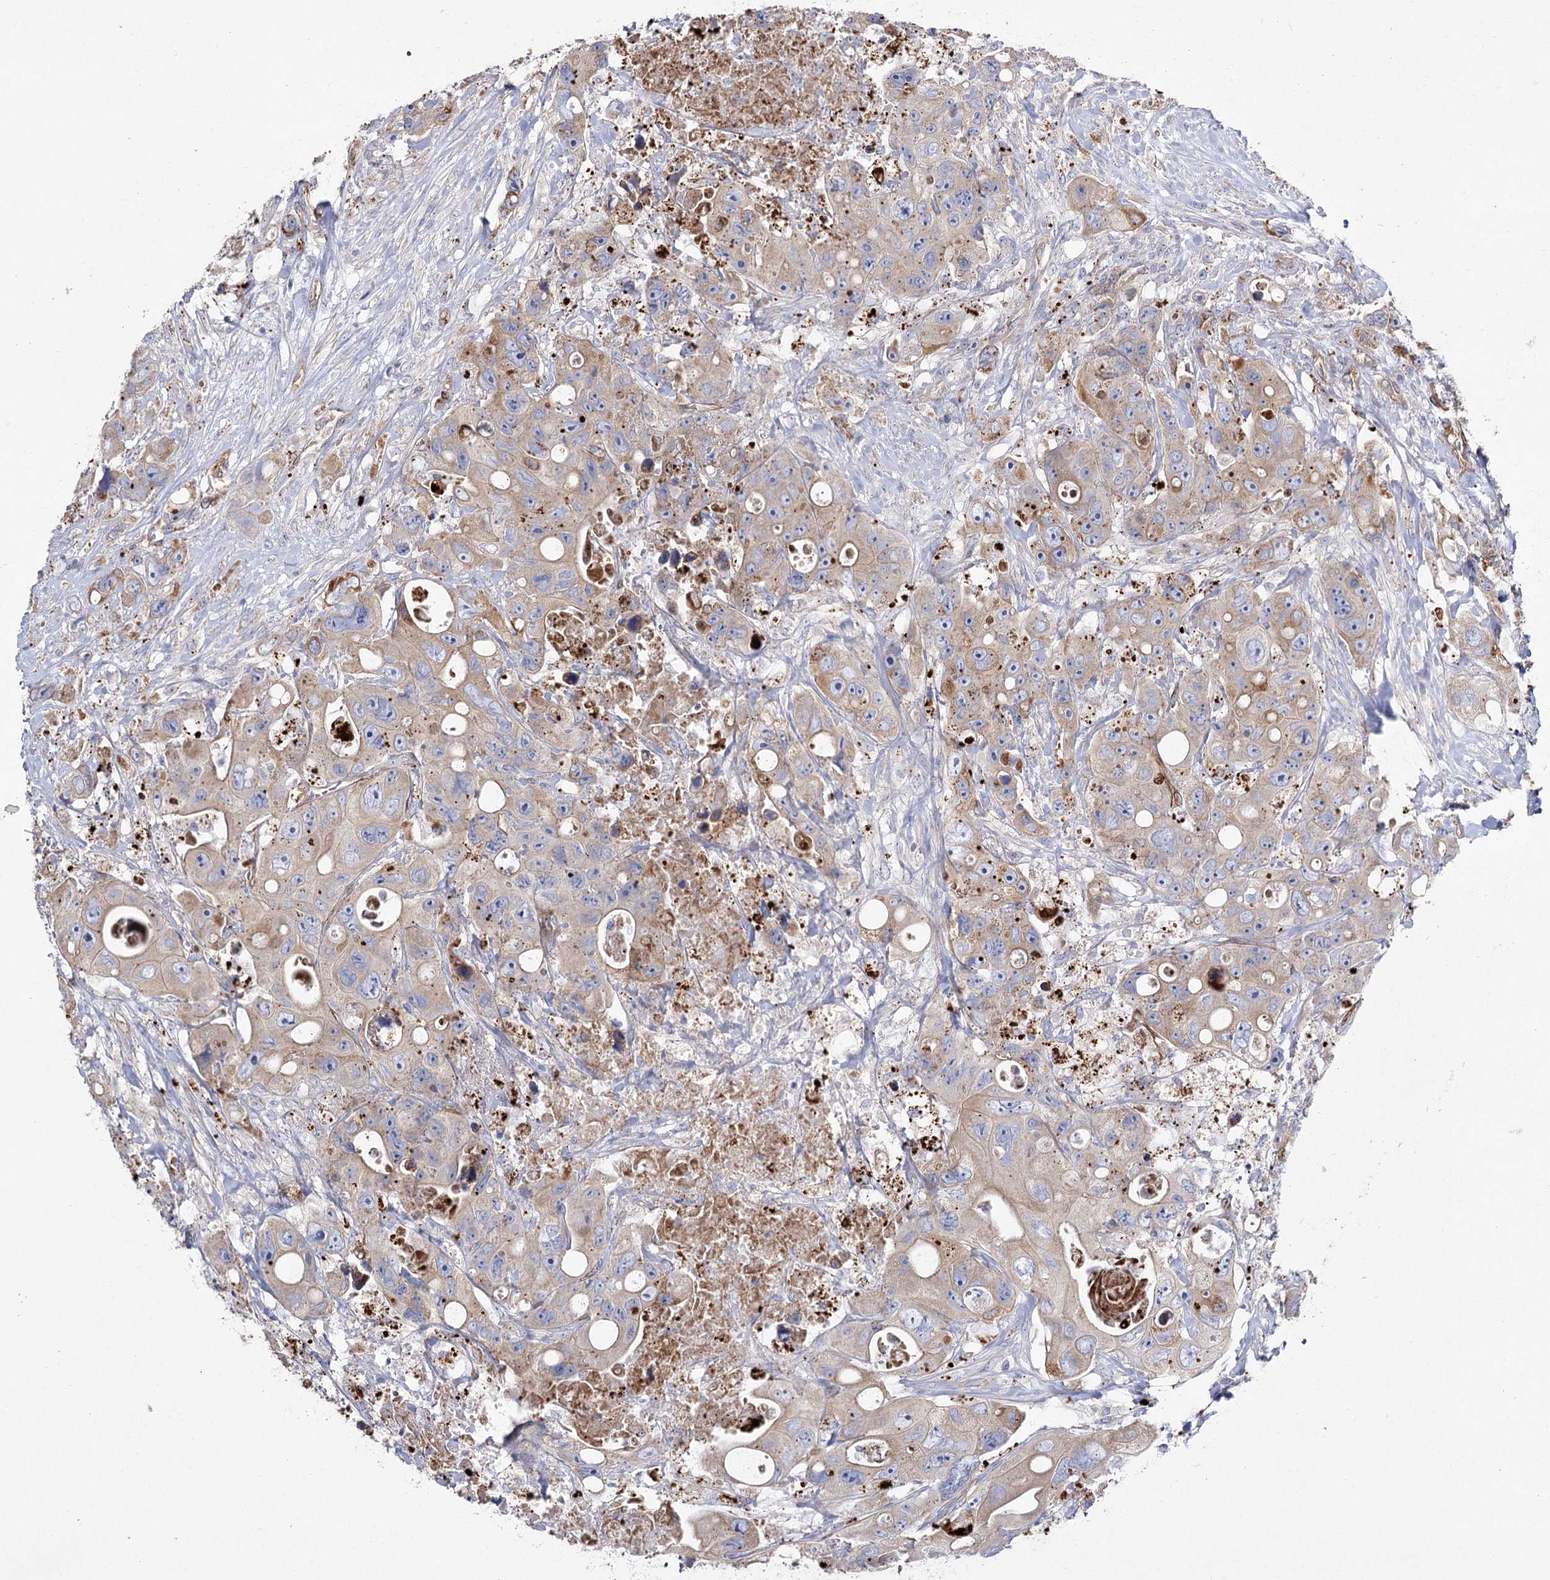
{"staining": {"intensity": "weak", "quantity": "25%-75%", "location": "cytoplasmic/membranous"}, "tissue": "colorectal cancer", "cell_type": "Tumor cells", "image_type": "cancer", "snomed": [{"axis": "morphology", "description": "Adenocarcinoma, NOS"}, {"axis": "topography", "description": "Colon"}], "caption": "The immunohistochemical stain shows weak cytoplasmic/membranous expression in tumor cells of colorectal adenocarcinoma tissue.", "gene": "TMEM164", "patient": {"sex": "female", "age": 46}}